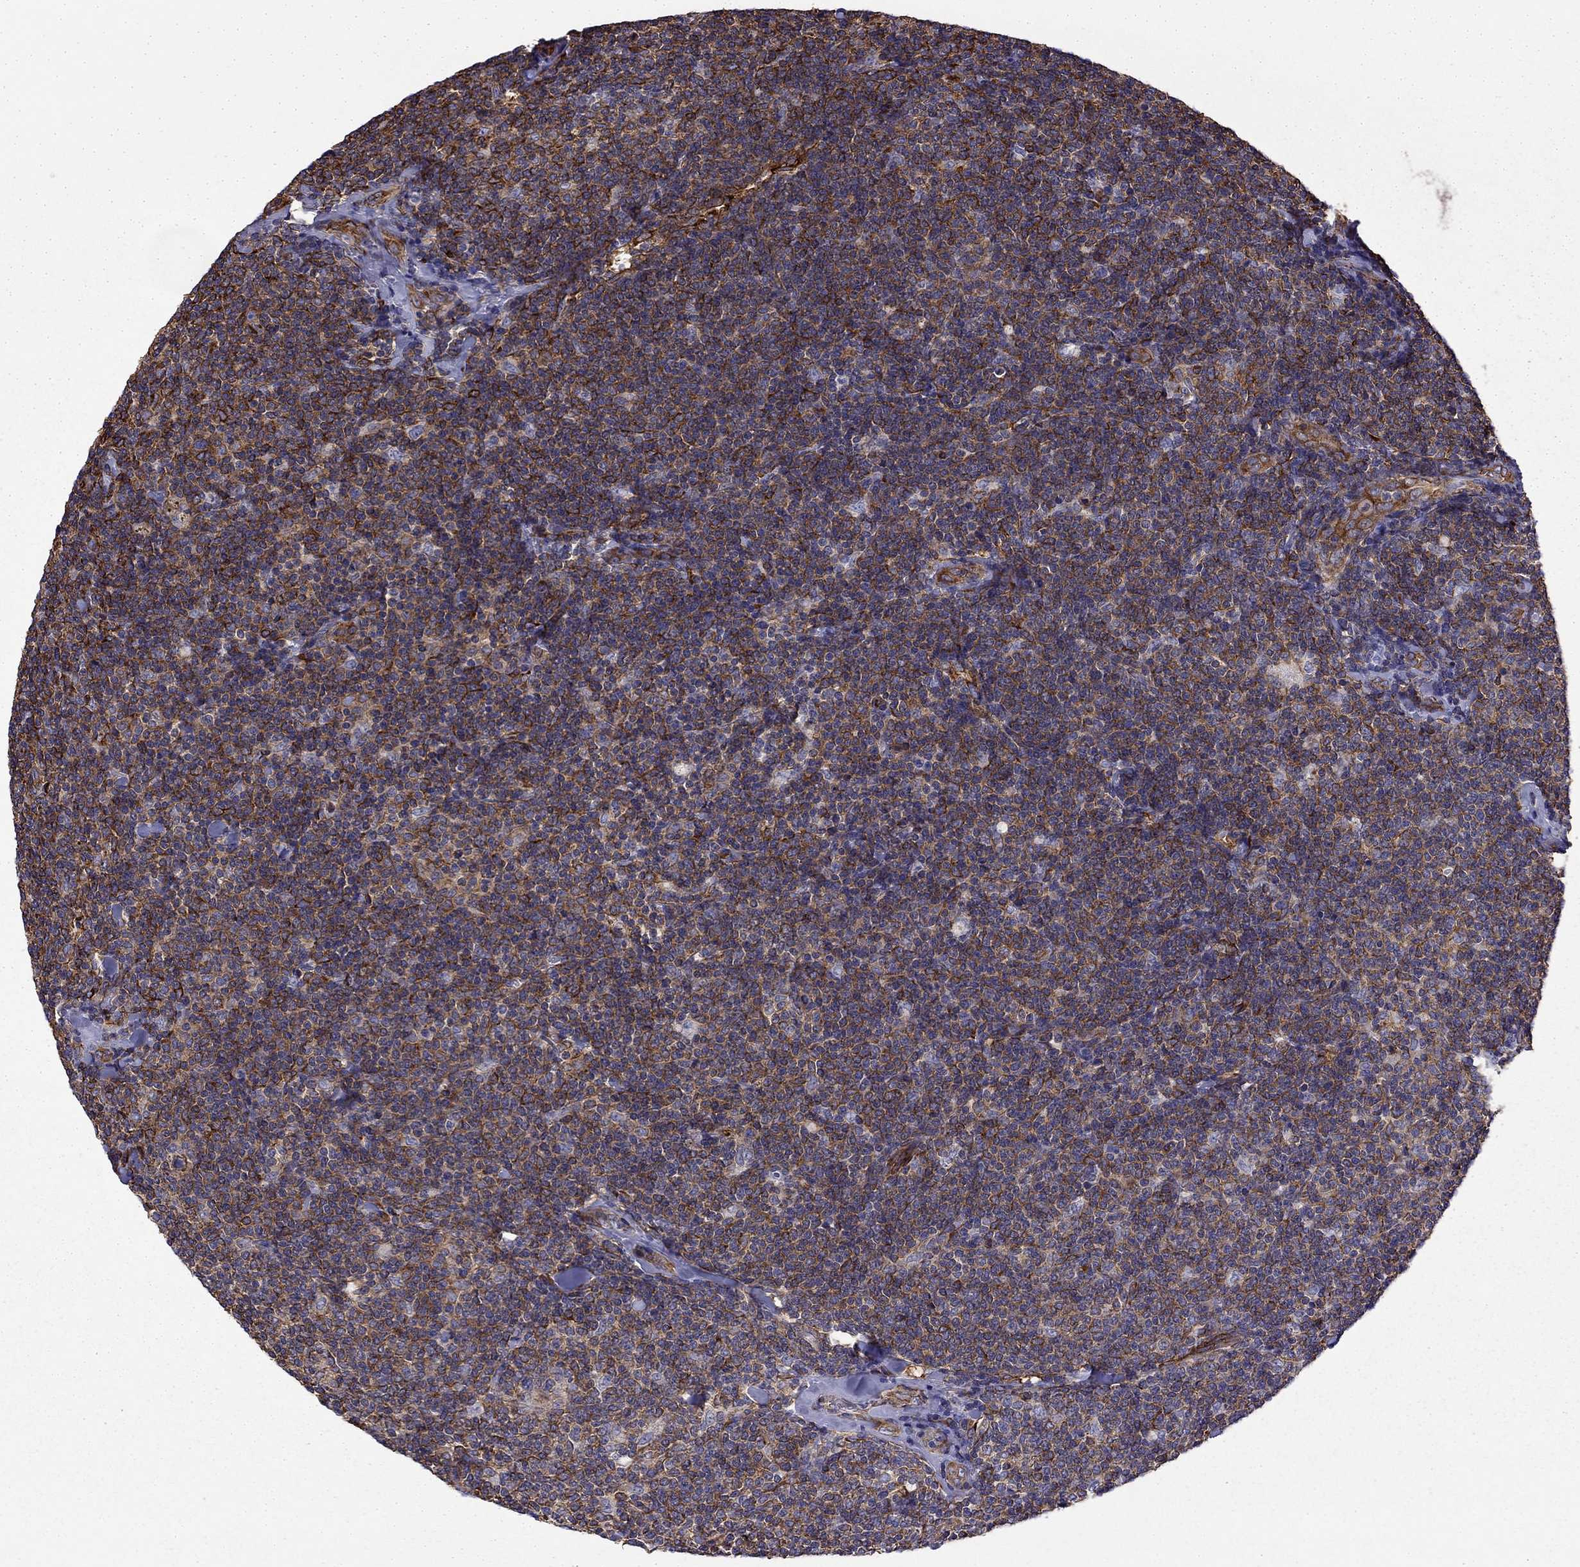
{"staining": {"intensity": "moderate", "quantity": ">75%", "location": "cytoplasmic/membranous"}, "tissue": "lymphoma", "cell_type": "Tumor cells", "image_type": "cancer", "snomed": [{"axis": "morphology", "description": "Malignant lymphoma, non-Hodgkin's type, Low grade"}, {"axis": "topography", "description": "Lymph node"}], "caption": "Moderate cytoplasmic/membranous staining is identified in about >75% of tumor cells in lymphoma.", "gene": "MAP4", "patient": {"sex": "female", "age": 56}}